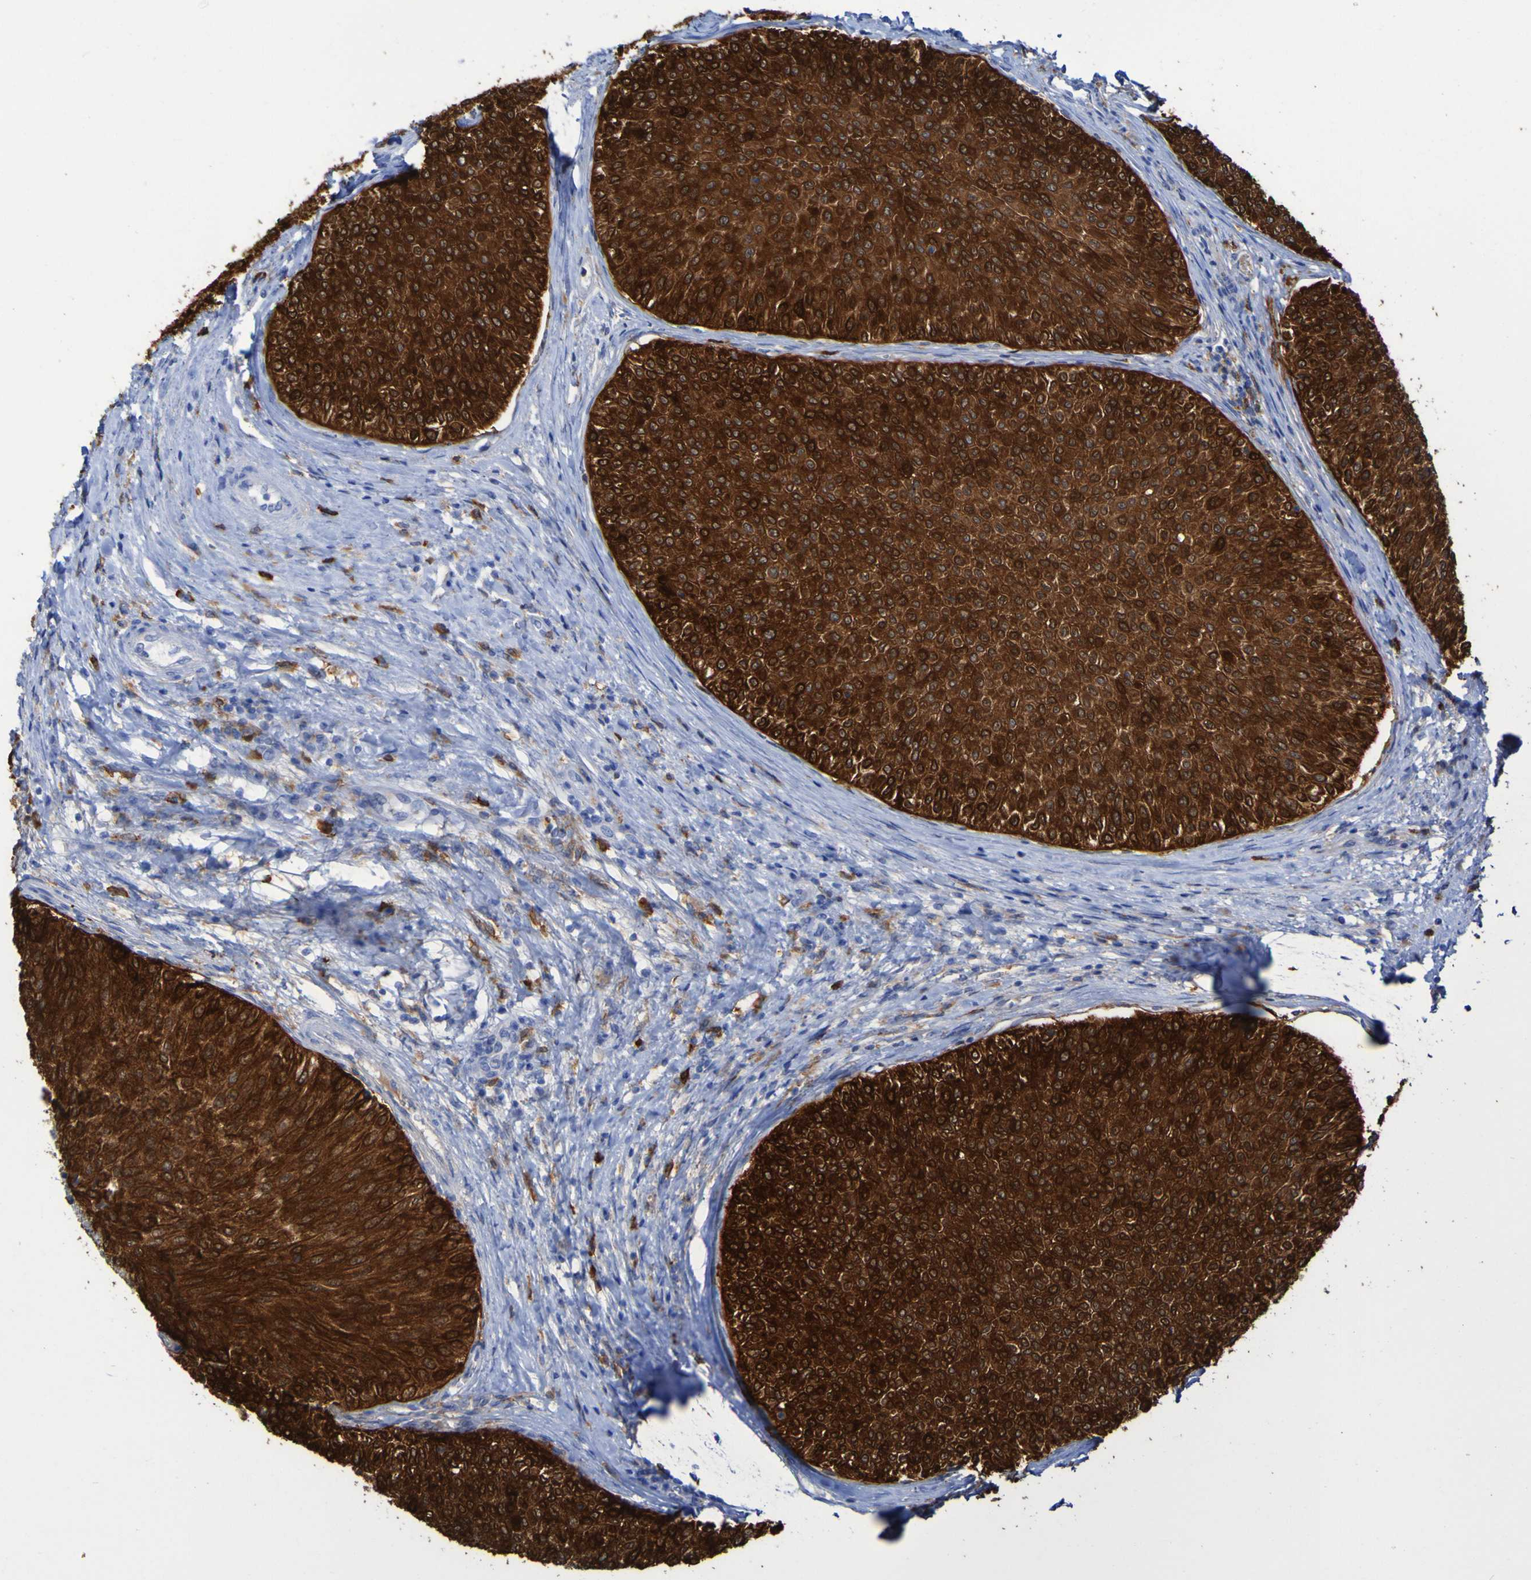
{"staining": {"intensity": "strong", "quantity": ">75%", "location": "cytoplasmic/membranous"}, "tissue": "urothelial cancer", "cell_type": "Tumor cells", "image_type": "cancer", "snomed": [{"axis": "morphology", "description": "Urothelial carcinoma, Low grade"}, {"axis": "topography", "description": "Urinary bladder"}], "caption": "Urothelial cancer tissue reveals strong cytoplasmic/membranous staining in about >75% of tumor cells, visualized by immunohistochemistry. (DAB IHC, brown staining for protein, blue staining for nuclei).", "gene": "MPPE1", "patient": {"sex": "male", "age": 78}}